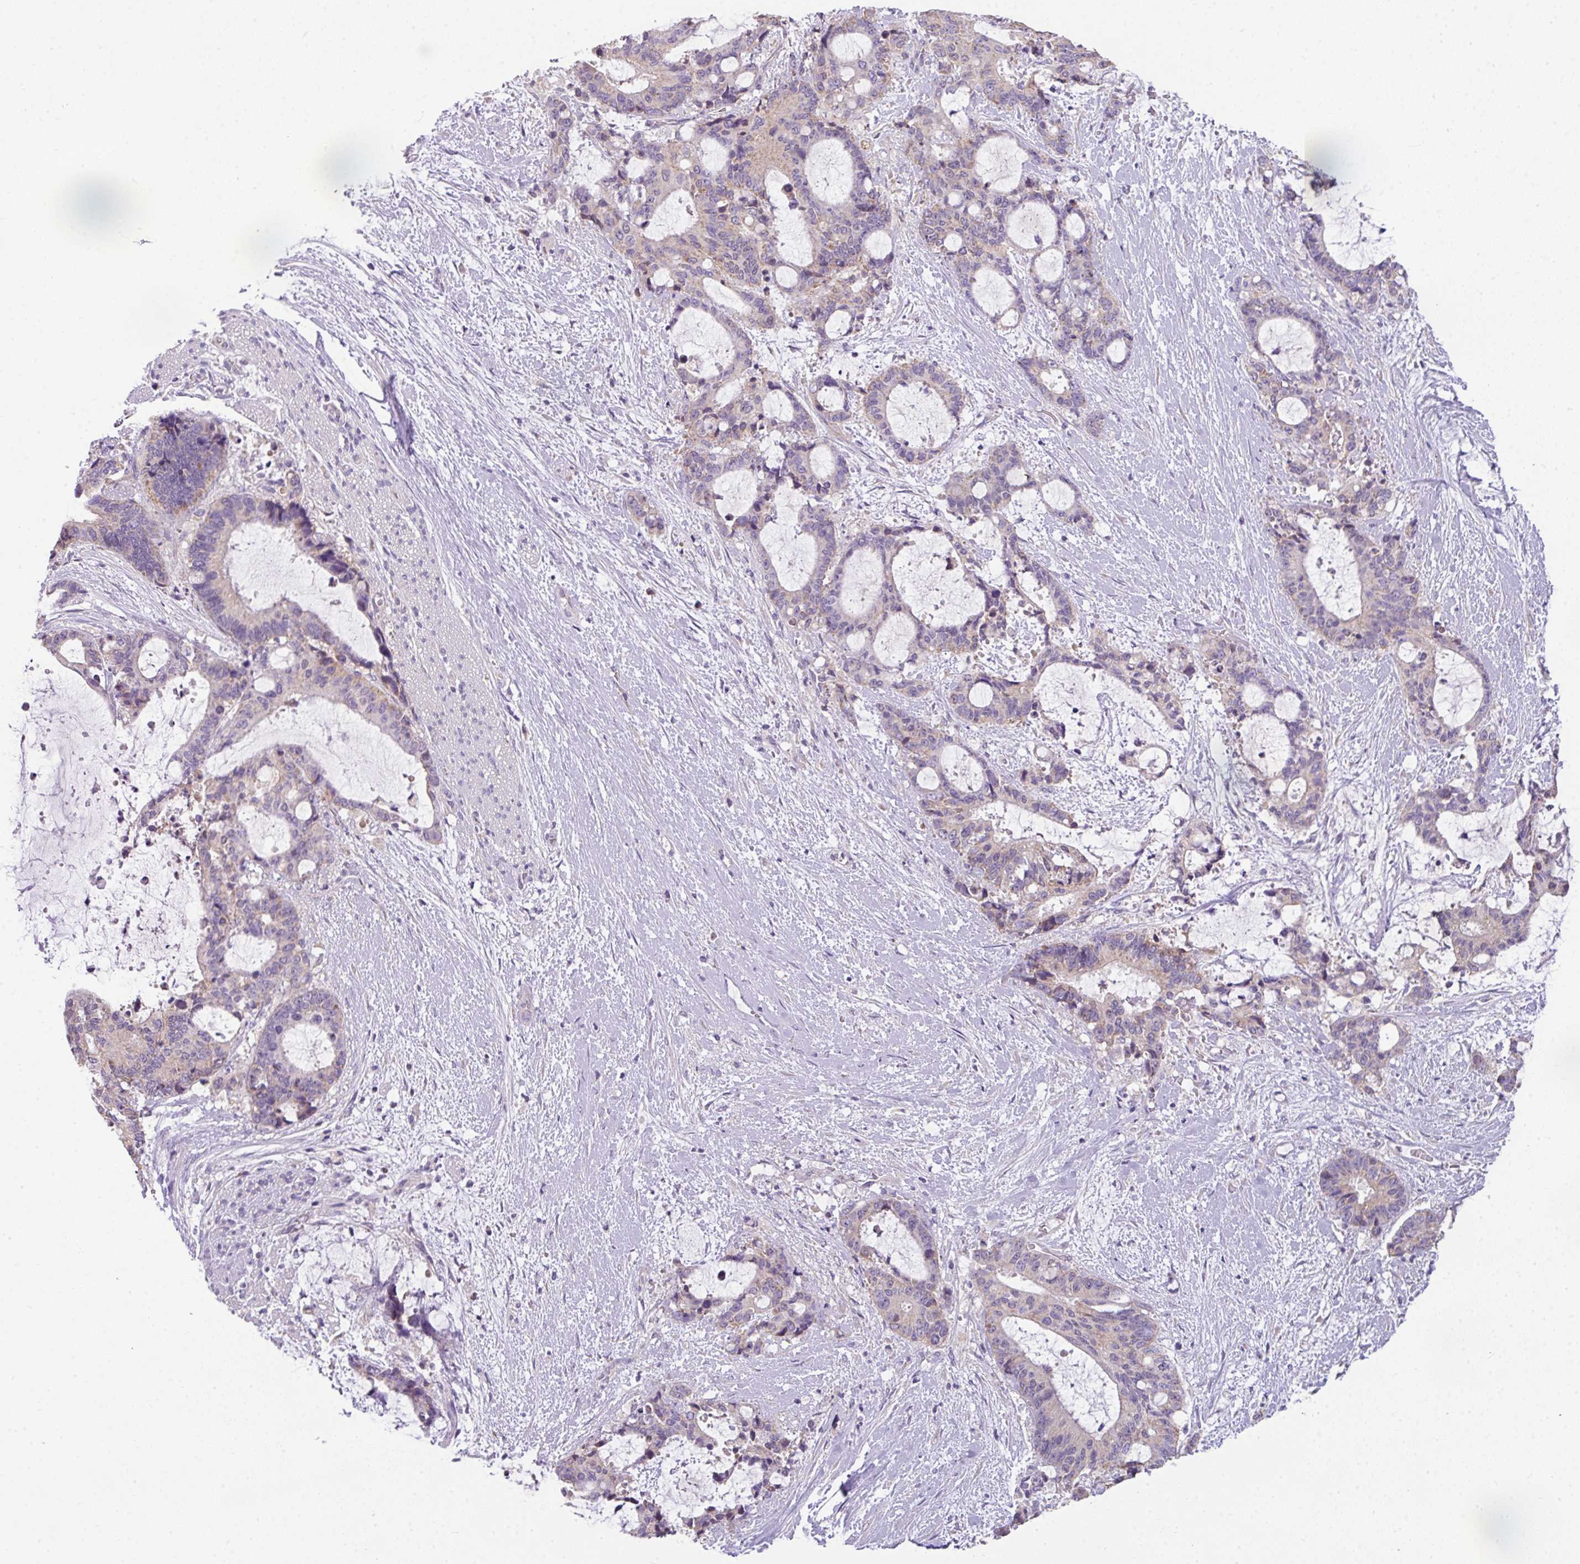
{"staining": {"intensity": "negative", "quantity": "none", "location": "none"}, "tissue": "liver cancer", "cell_type": "Tumor cells", "image_type": "cancer", "snomed": [{"axis": "morphology", "description": "Normal tissue, NOS"}, {"axis": "morphology", "description": "Cholangiocarcinoma"}, {"axis": "topography", "description": "Liver"}, {"axis": "topography", "description": "Peripheral nerve tissue"}], "caption": "A histopathology image of liver cholangiocarcinoma stained for a protein exhibits no brown staining in tumor cells. (DAB (3,3'-diaminobenzidine) immunohistochemistry with hematoxylin counter stain).", "gene": "PALS2", "patient": {"sex": "female", "age": 73}}